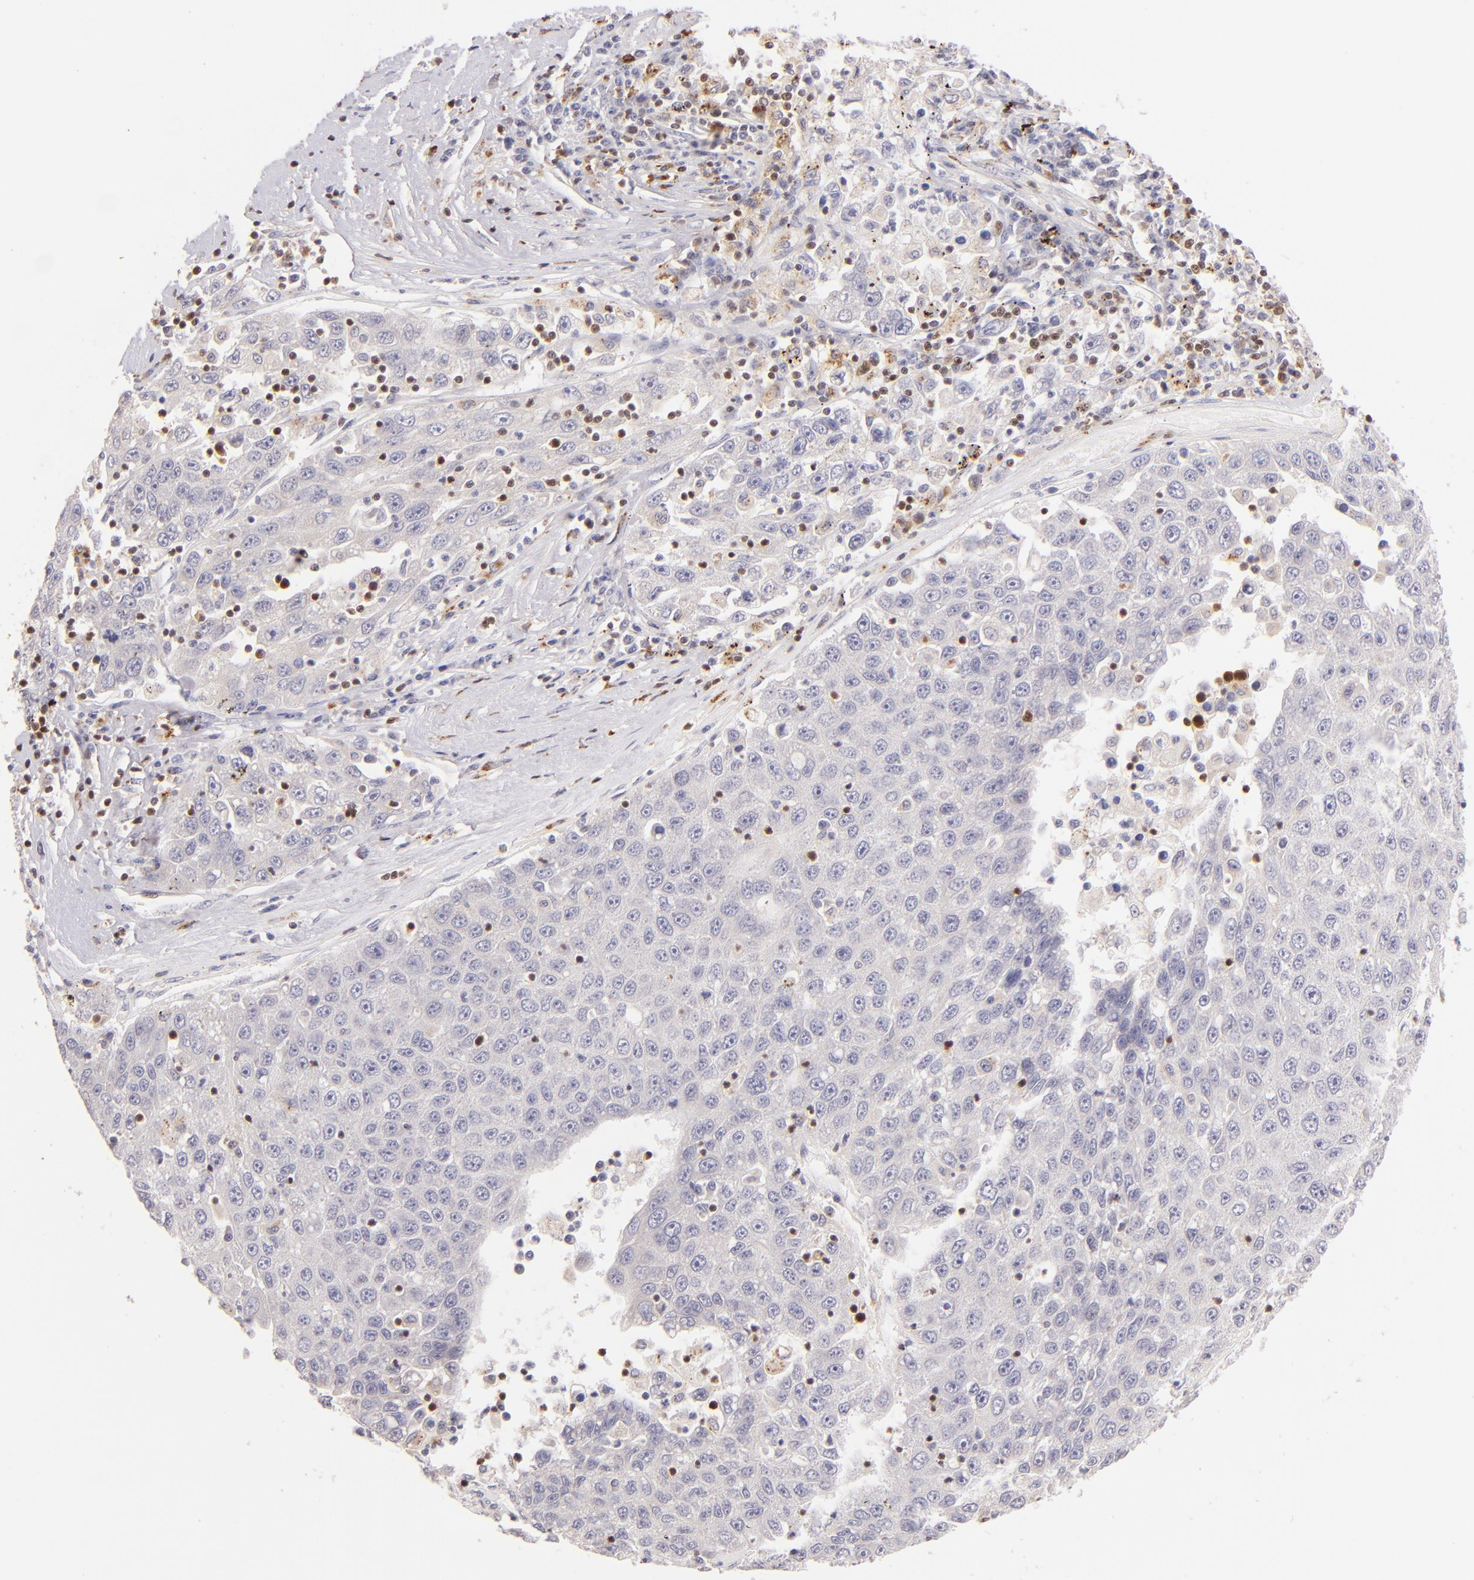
{"staining": {"intensity": "negative", "quantity": "none", "location": "none"}, "tissue": "liver cancer", "cell_type": "Tumor cells", "image_type": "cancer", "snomed": [{"axis": "morphology", "description": "Carcinoma, Hepatocellular, NOS"}, {"axis": "topography", "description": "Liver"}], "caption": "This image is of hepatocellular carcinoma (liver) stained with immunohistochemistry (IHC) to label a protein in brown with the nuclei are counter-stained blue. There is no expression in tumor cells.", "gene": "ZAP70", "patient": {"sex": "male", "age": 49}}